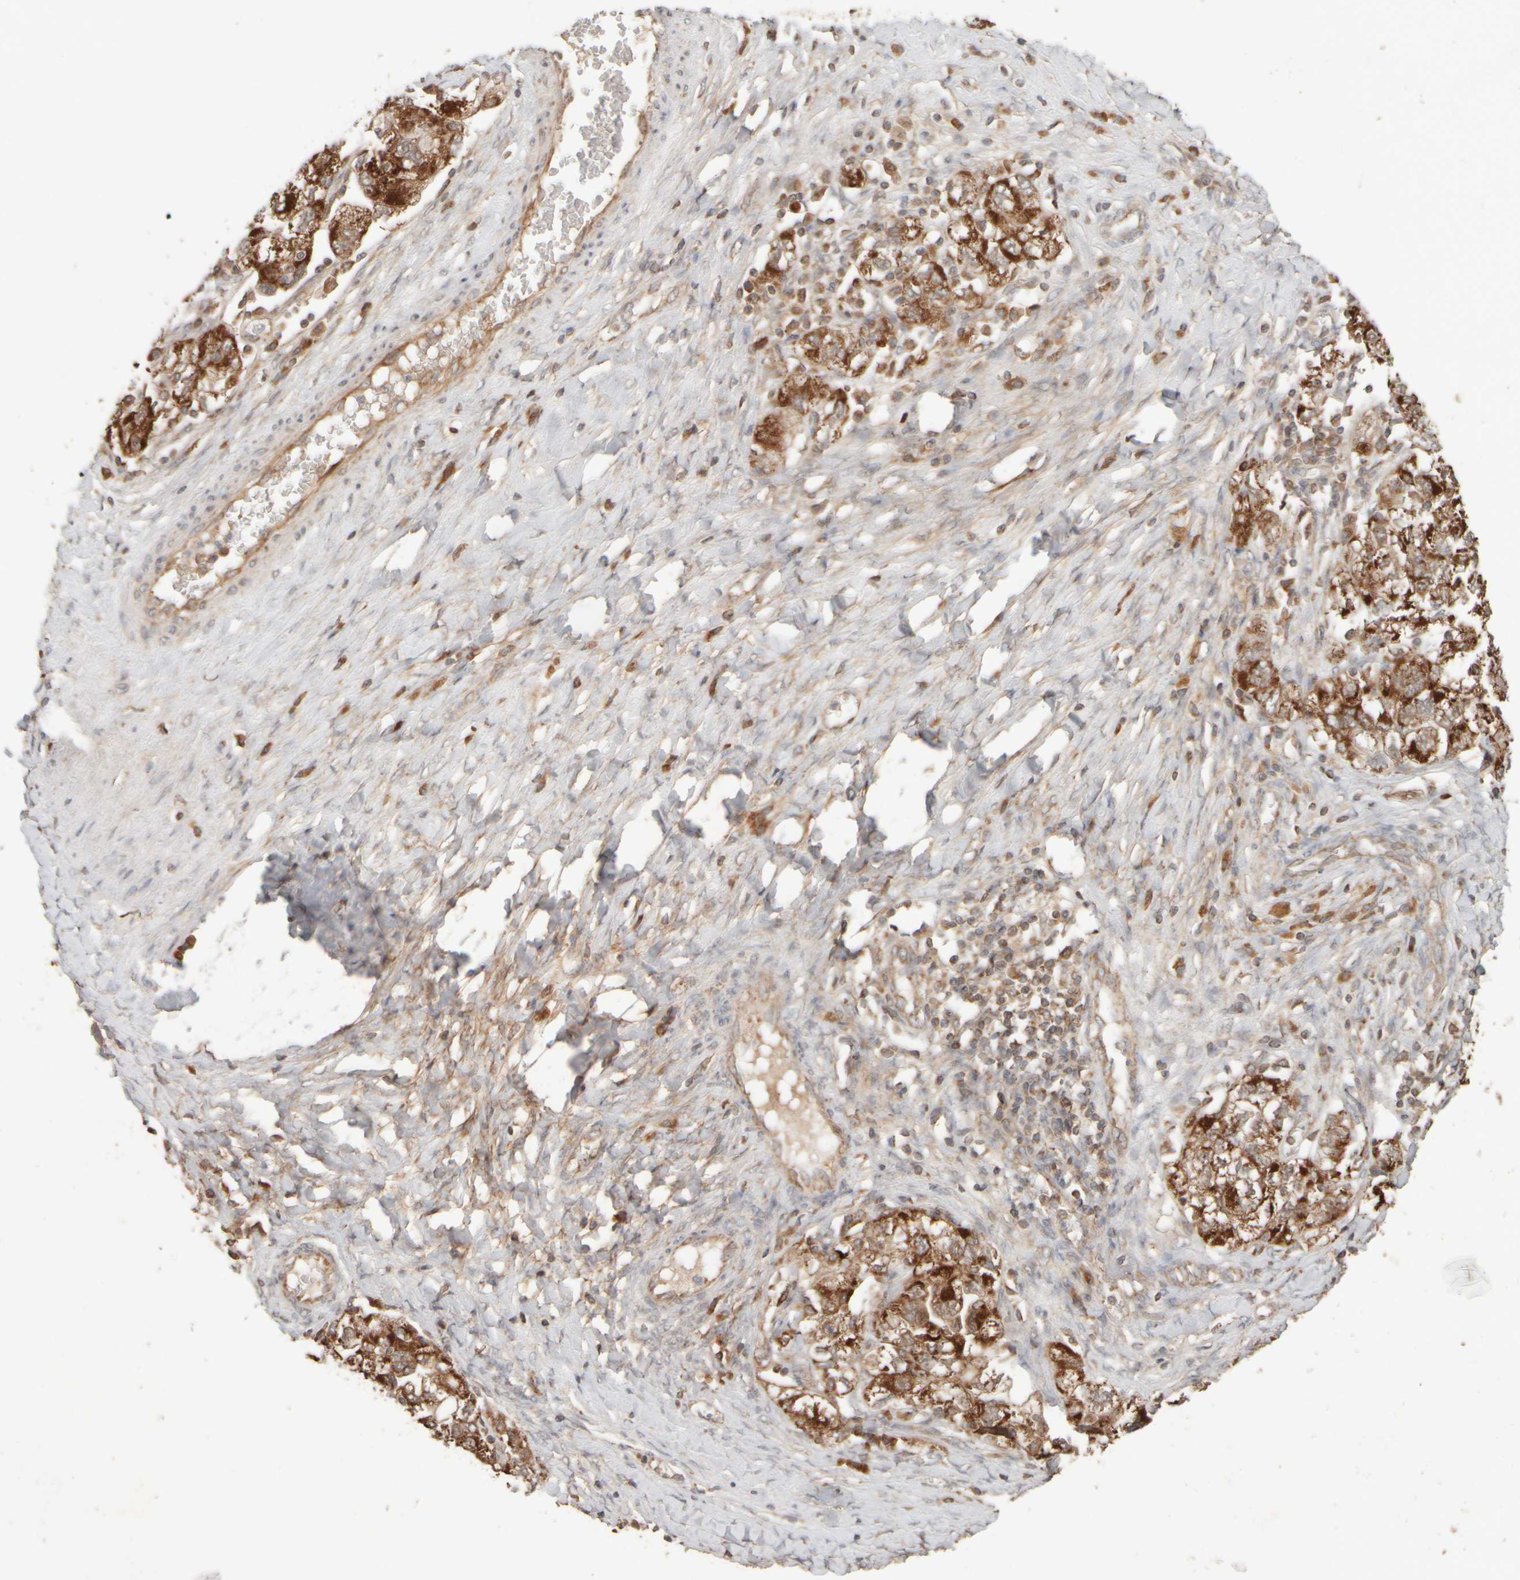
{"staining": {"intensity": "strong", "quantity": ">75%", "location": "cytoplasmic/membranous"}, "tissue": "ovarian cancer", "cell_type": "Tumor cells", "image_type": "cancer", "snomed": [{"axis": "morphology", "description": "Carcinoma, NOS"}, {"axis": "morphology", "description": "Cystadenocarcinoma, serous, NOS"}, {"axis": "topography", "description": "Ovary"}], "caption": "This is a micrograph of immunohistochemistry (IHC) staining of ovarian cancer (carcinoma), which shows strong expression in the cytoplasmic/membranous of tumor cells.", "gene": "EIF2B3", "patient": {"sex": "female", "age": 69}}